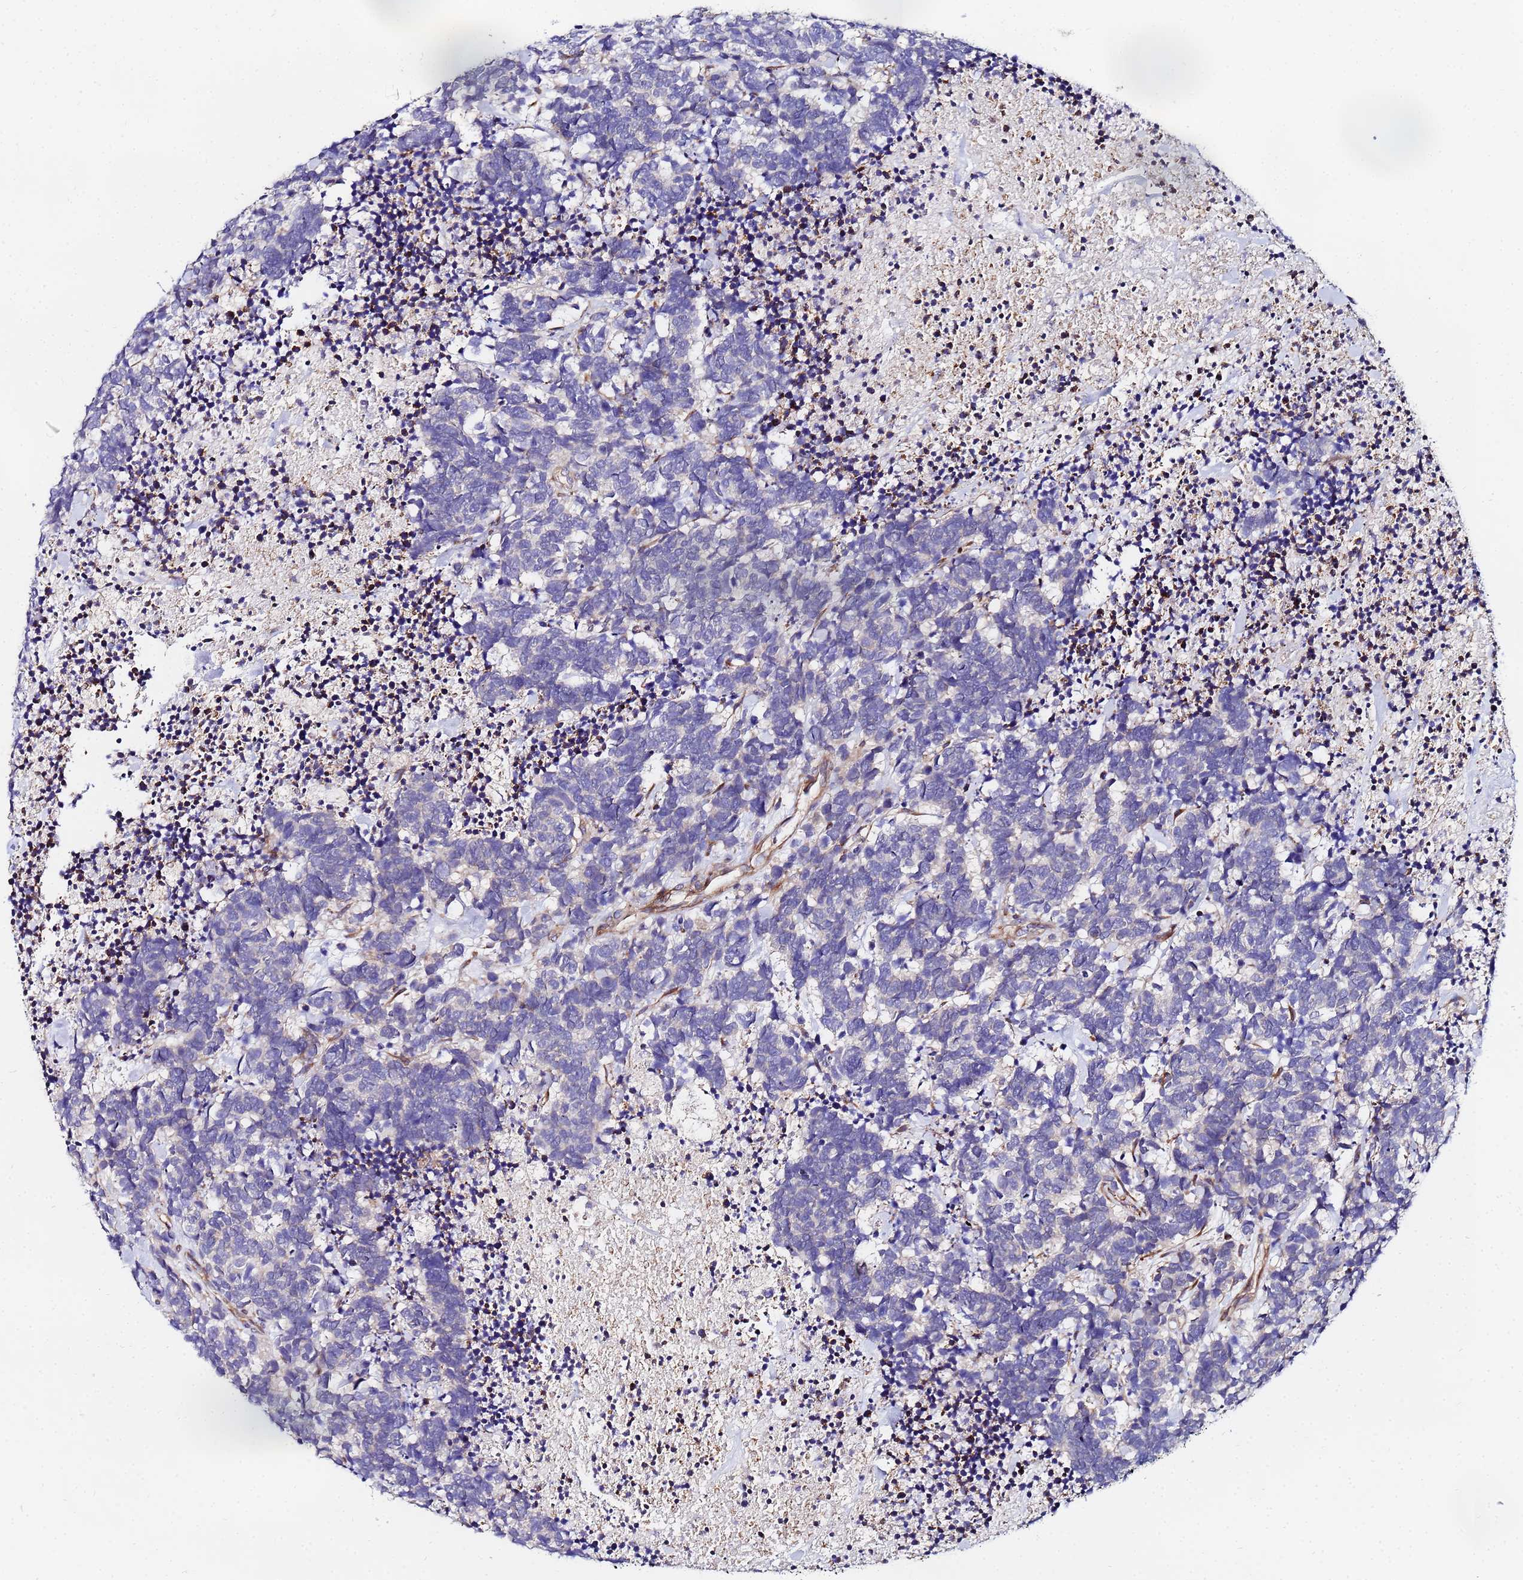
{"staining": {"intensity": "negative", "quantity": "none", "location": "none"}, "tissue": "carcinoid", "cell_type": "Tumor cells", "image_type": "cancer", "snomed": [{"axis": "morphology", "description": "Carcinoma, NOS"}, {"axis": "morphology", "description": "Carcinoid, malignant, NOS"}, {"axis": "topography", "description": "Prostate"}], "caption": "Immunohistochemical staining of carcinoid shows no significant positivity in tumor cells.", "gene": "POM121", "patient": {"sex": "male", "age": 57}}